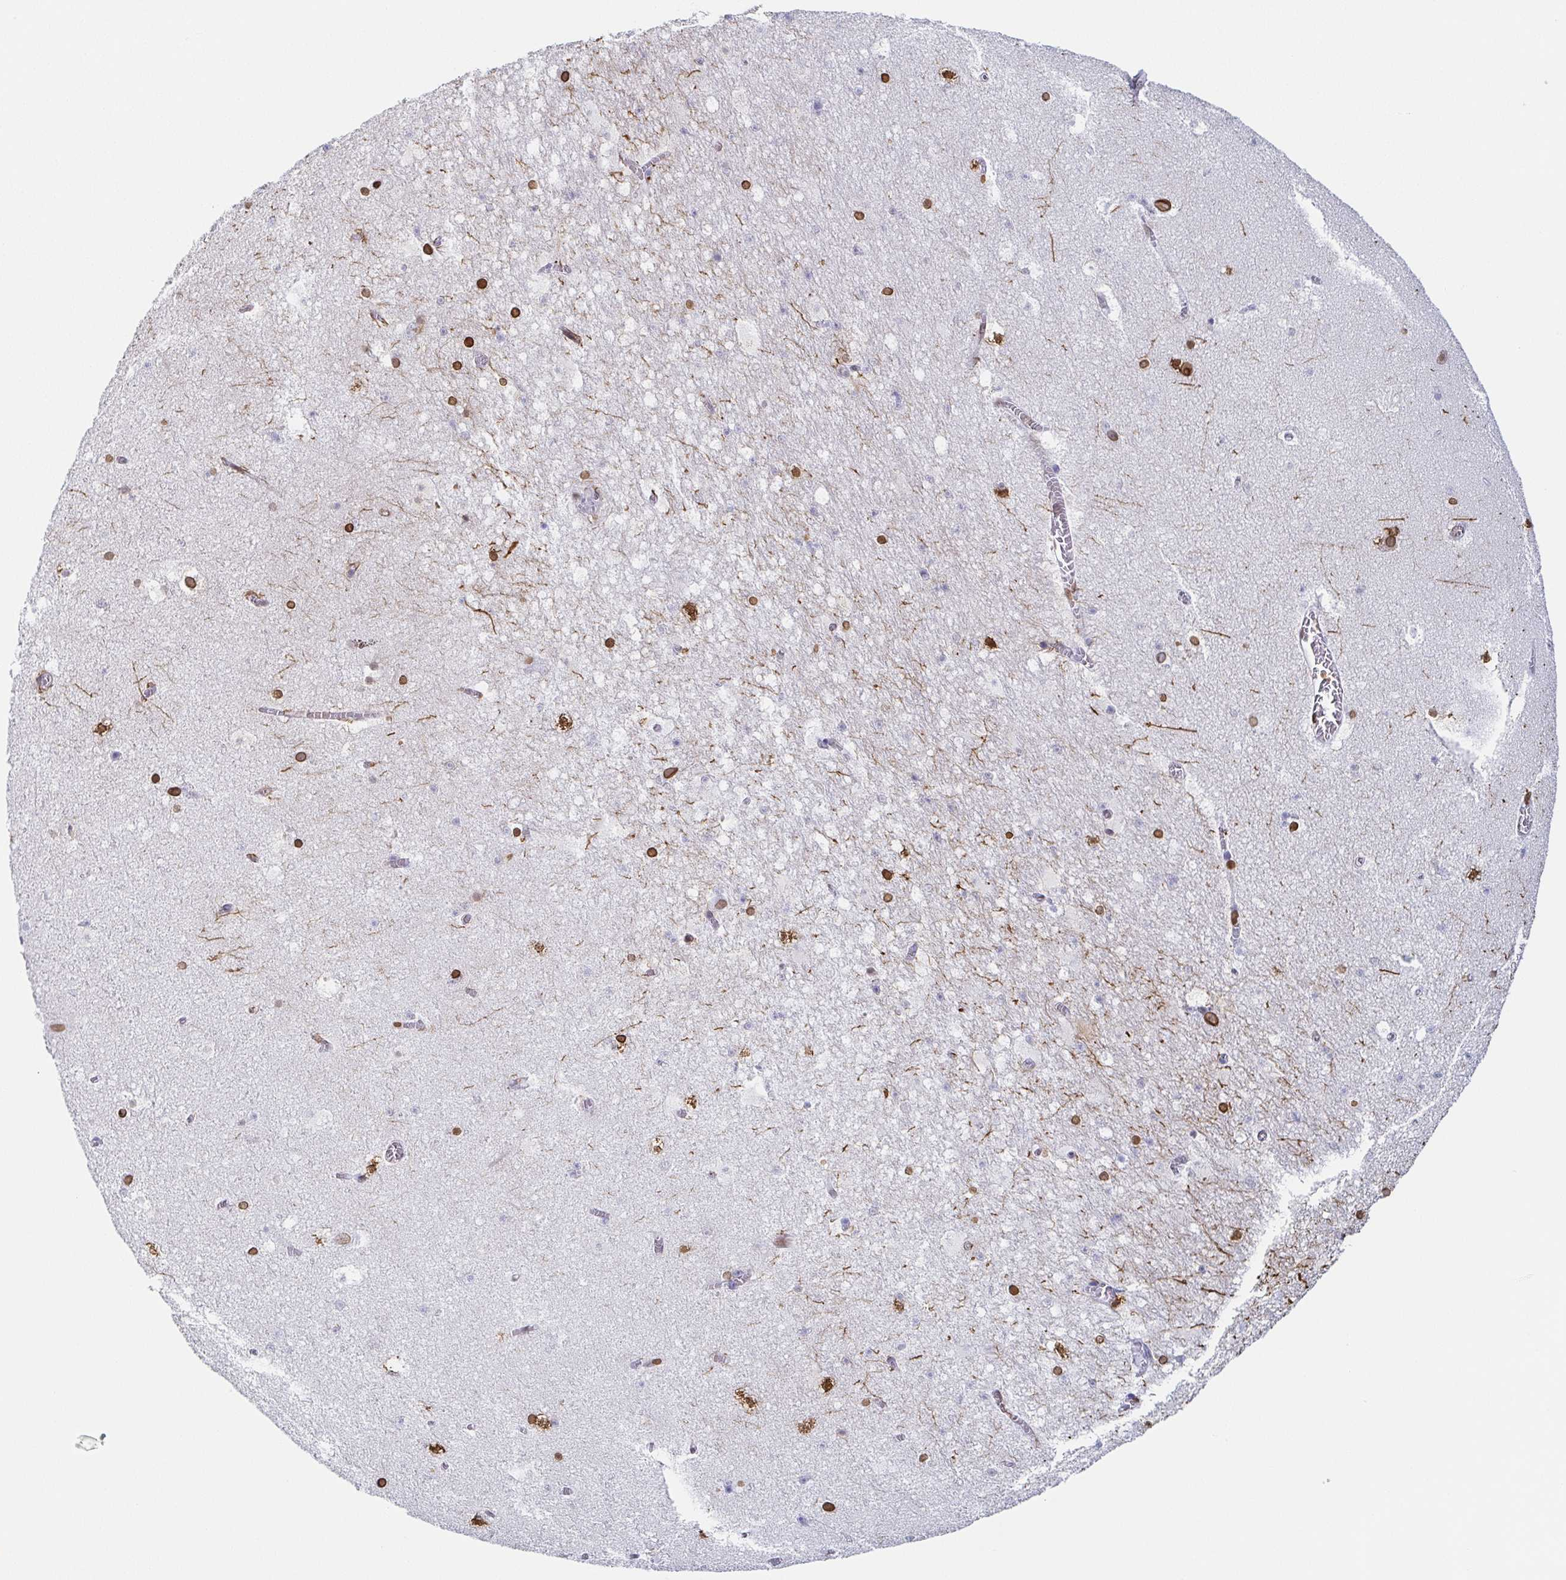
{"staining": {"intensity": "strong", "quantity": "25%-75%", "location": "cytoplasmic/membranous,nuclear"}, "tissue": "hippocampus", "cell_type": "Glial cells", "image_type": "normal", "snomed": [{"axis": "morphology", "description": "Normal tissue, NOS"}, {"axis": "topography", "description": "Hippocampus"}], "caption": "Immunohistochemical staining of unremarkable hippocampus exhibits 25%-75% levels of strong cytoplasmic/membranous,nuclear protein staining in about 25%-75% of glial cells.", "gene": "BTBD7", "patient": {"sex": "female", "age": 42}}